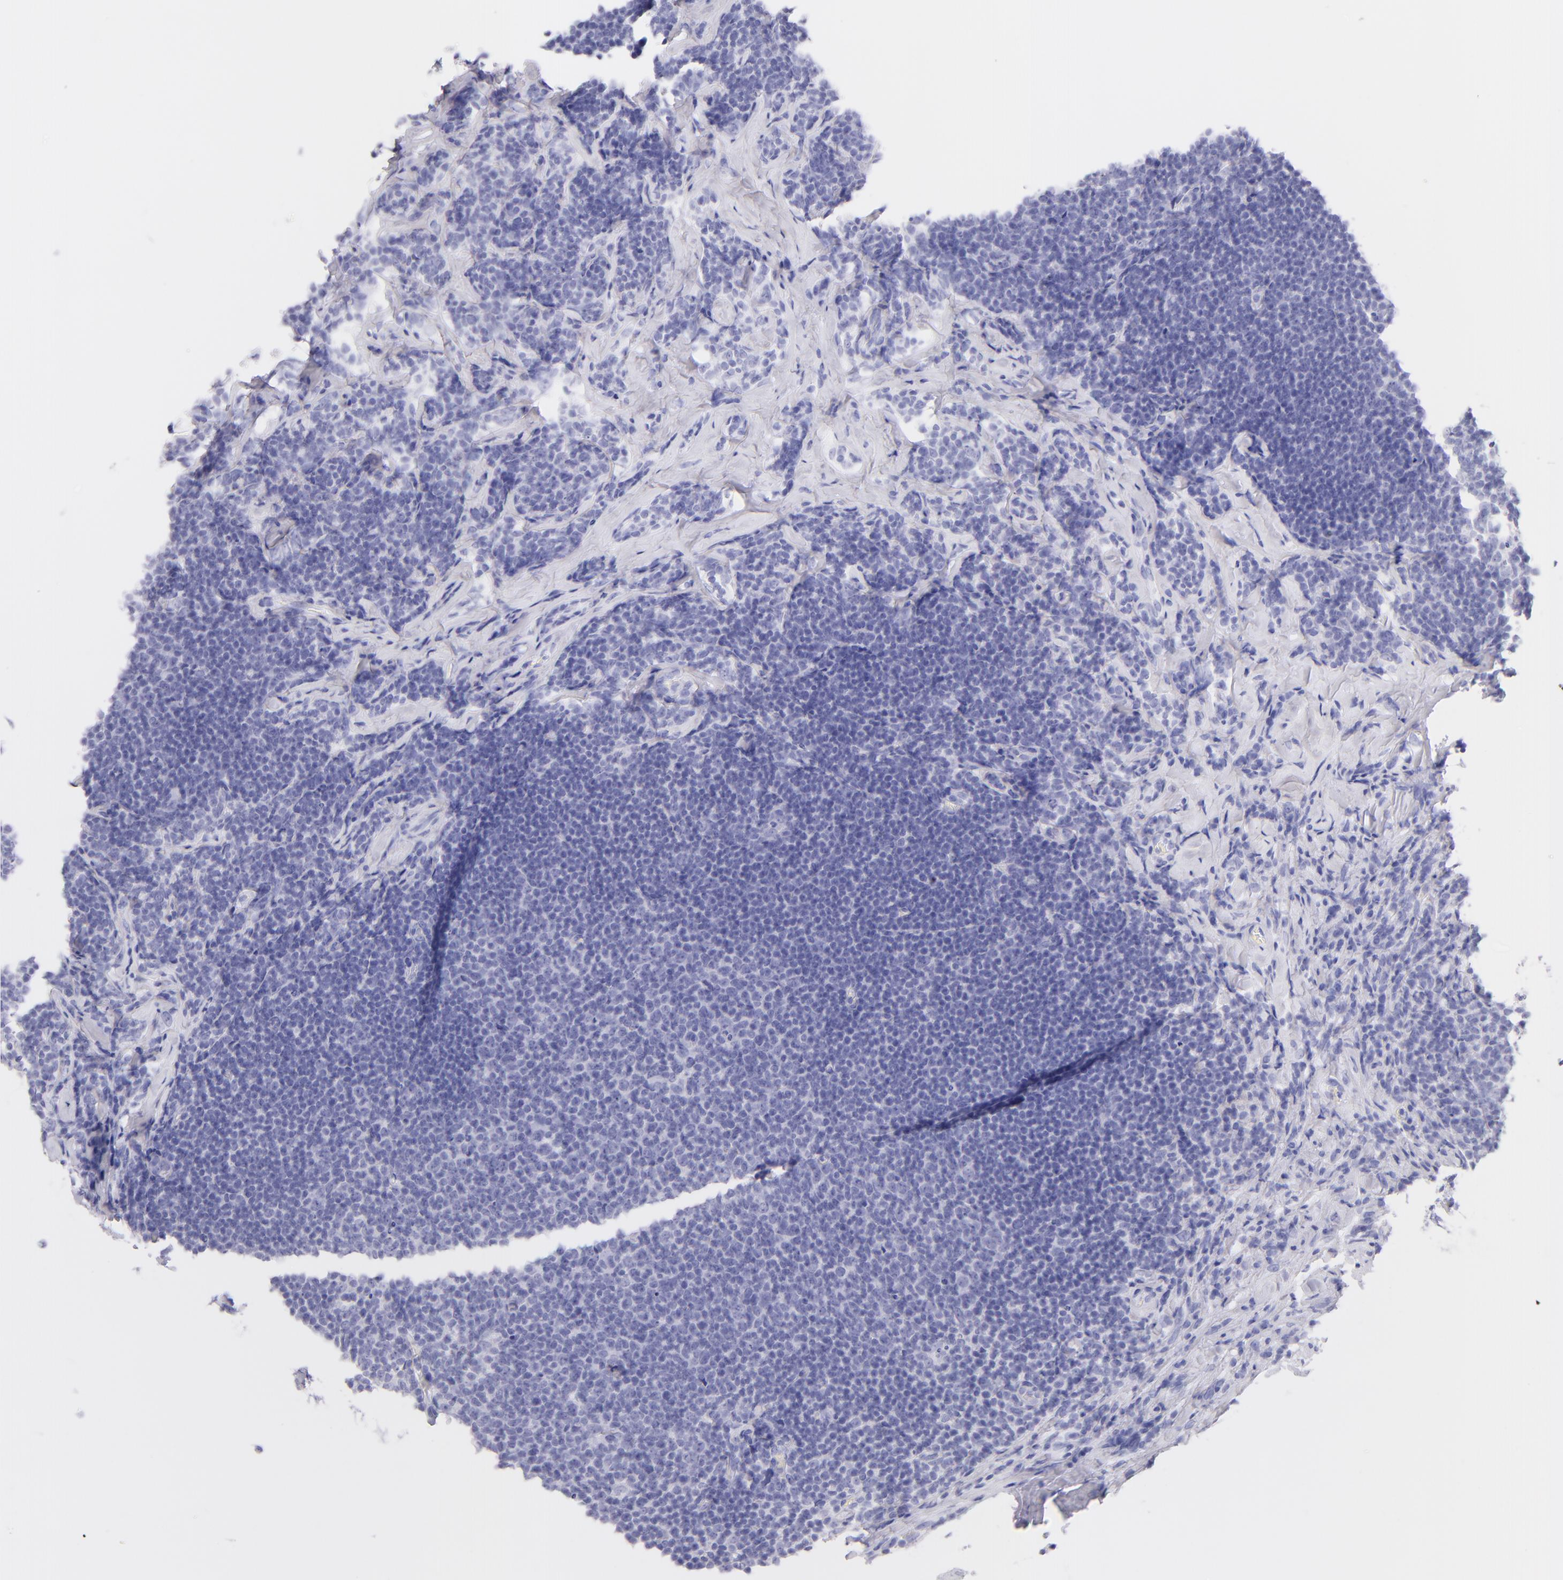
{"staining": {"intensity": "negative", "quantity": "none", "location": "none"}, "tissue": "lymphoma", "cell_type": "Tumor cells", "image_type": "cancer", "snomed": [{"axis": "morphology", "description": "Malignant lymphoma, non-Hodgkin's type, Low grade"}, {"axis": "topography", "description": "Lymph node"}], "caption": "Lymphoma stained for a protein using immunohistochemistry (IHC) shows no expression tumor cells.", "gene": "SDC1", "patient": {"sex": "male", "age": 74}}